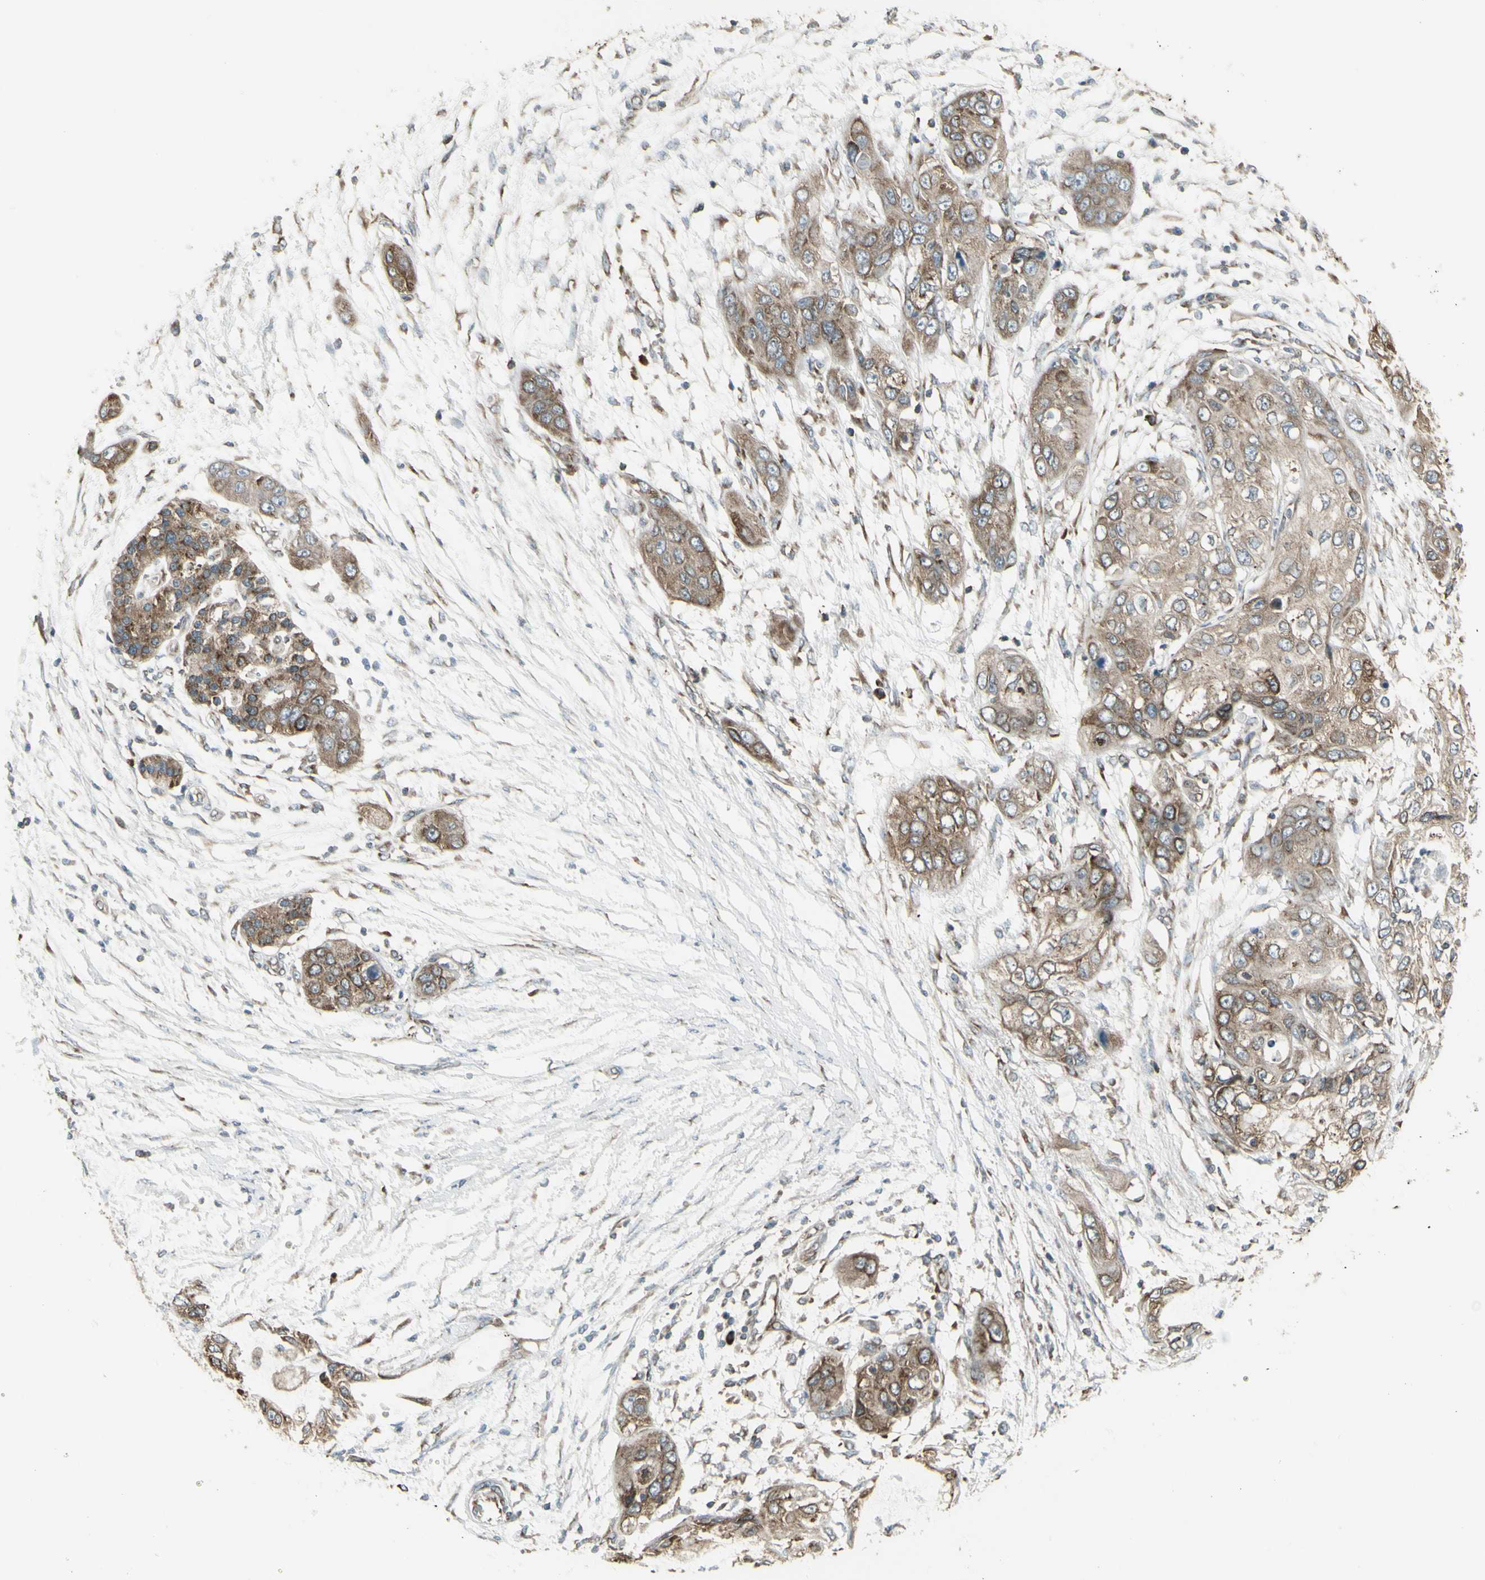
{"staining": {"intensity": "moderate", "quantity": ">75%", "location": "cytoplasmic/membranous"}, "tissue": "pancreatic cancer", "cell_type": "Tumor cells", "image_type": "cancer", "snomed": [{"axis": "morphology", "description": "Adenocarcinoma, NOS"}, {"axis": "topography", "description": "Pancreas"}], "caption": "Tumor cells show moderate cytoplasmic/membranous staining in about >75% of cells in adenocarcinoma (pancreatic).", "gene": "FKBP3", "patient": {"sex": "female", "age": 70}}